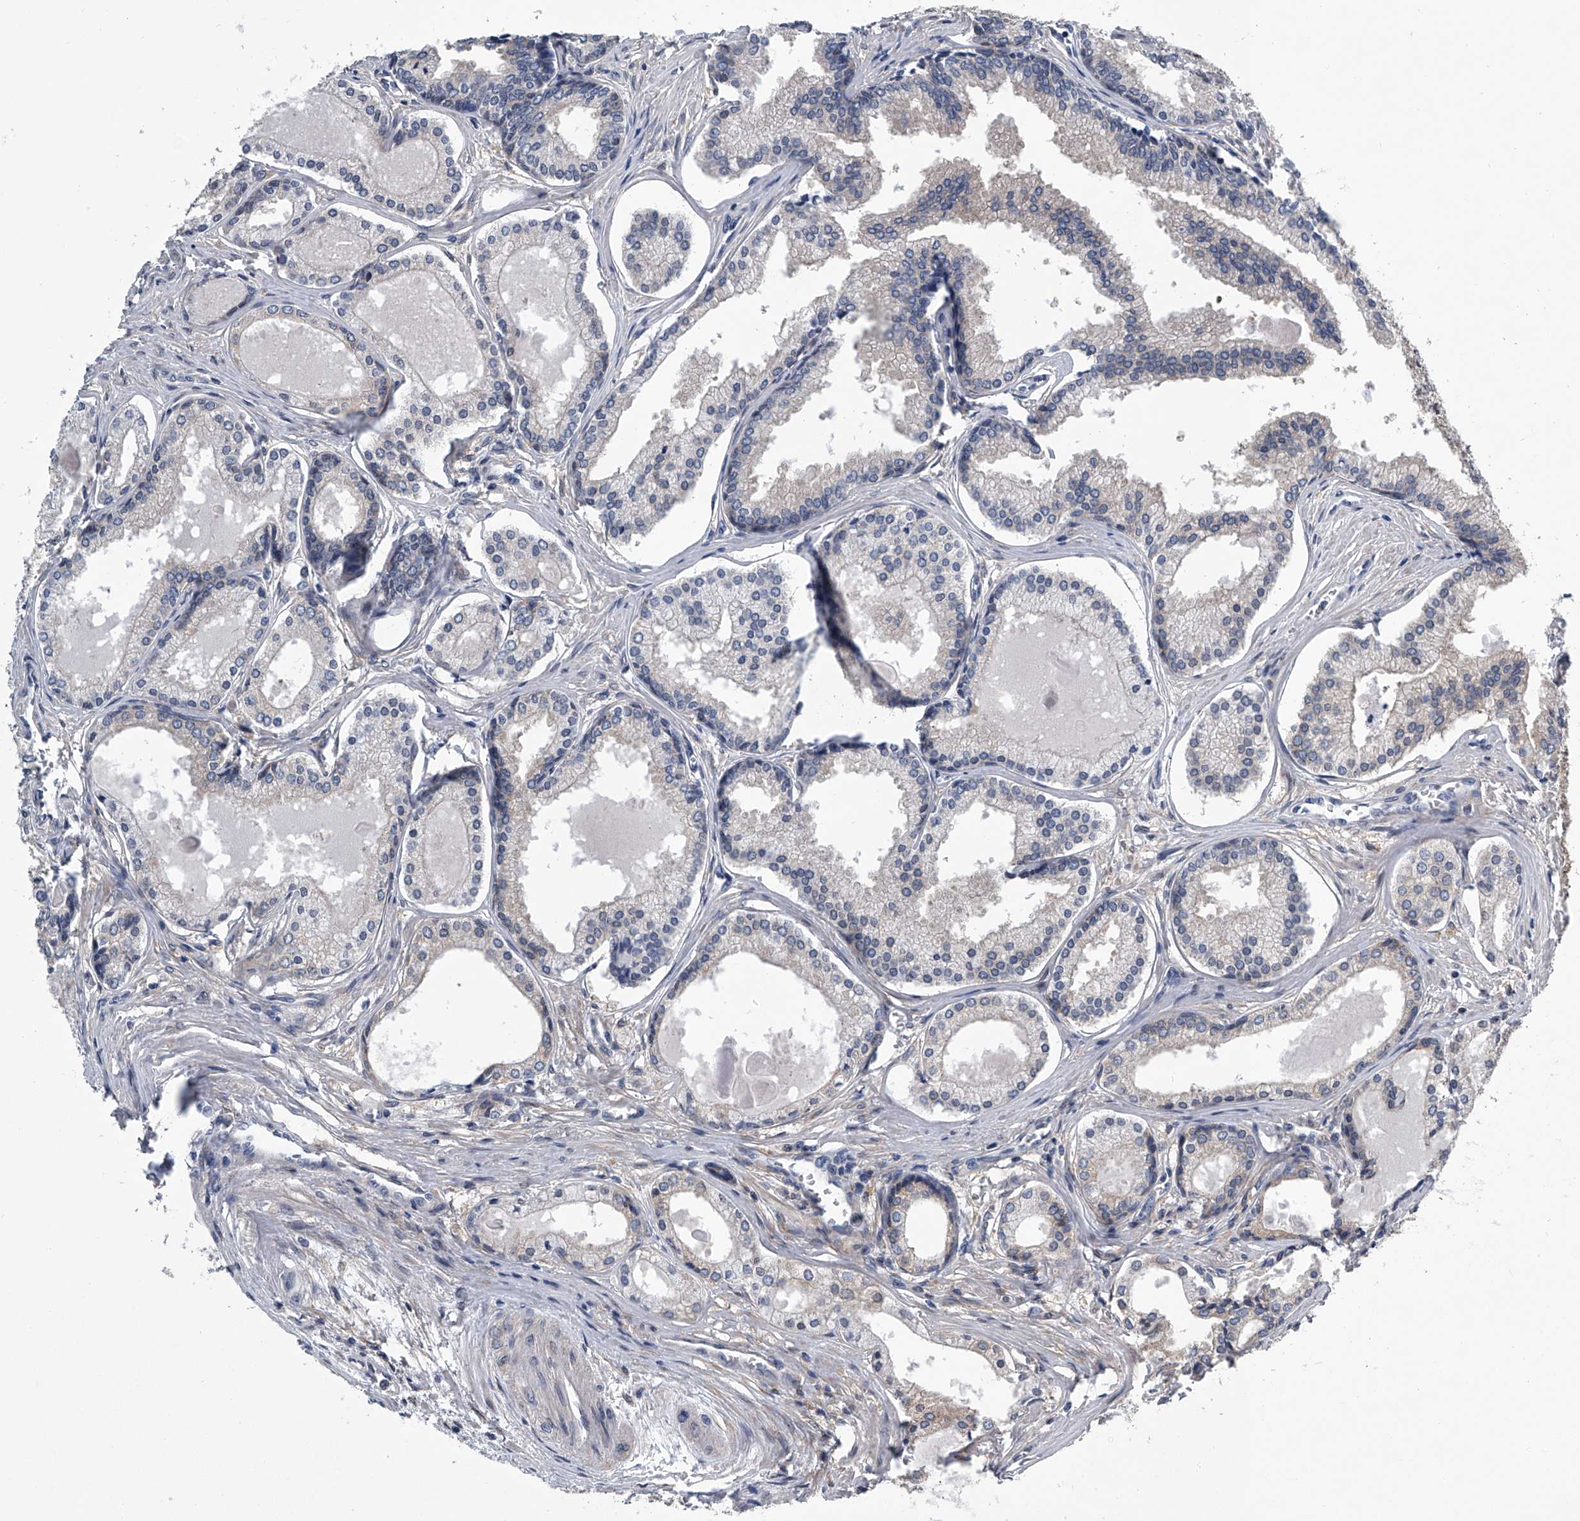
{"staining": {"intensity": "negative", "quantity": "none", "location": "none"}, "tissue": "prostate cancer", "cell_type": "Tumor cells", "image_type": "cancer", "snomed": [{"axis": "morphology", "description": "Adenocarcinoma, High grade"}, {"axis": "topography", "description": "Prostate"}], "caption": "Immunohistochemistry of high-grade adenocarcinoma (prostate) exhibits no expression in tumor cells.", "gene": "PPP2R5D", "patient": {"sex": "male", "age": 68}}